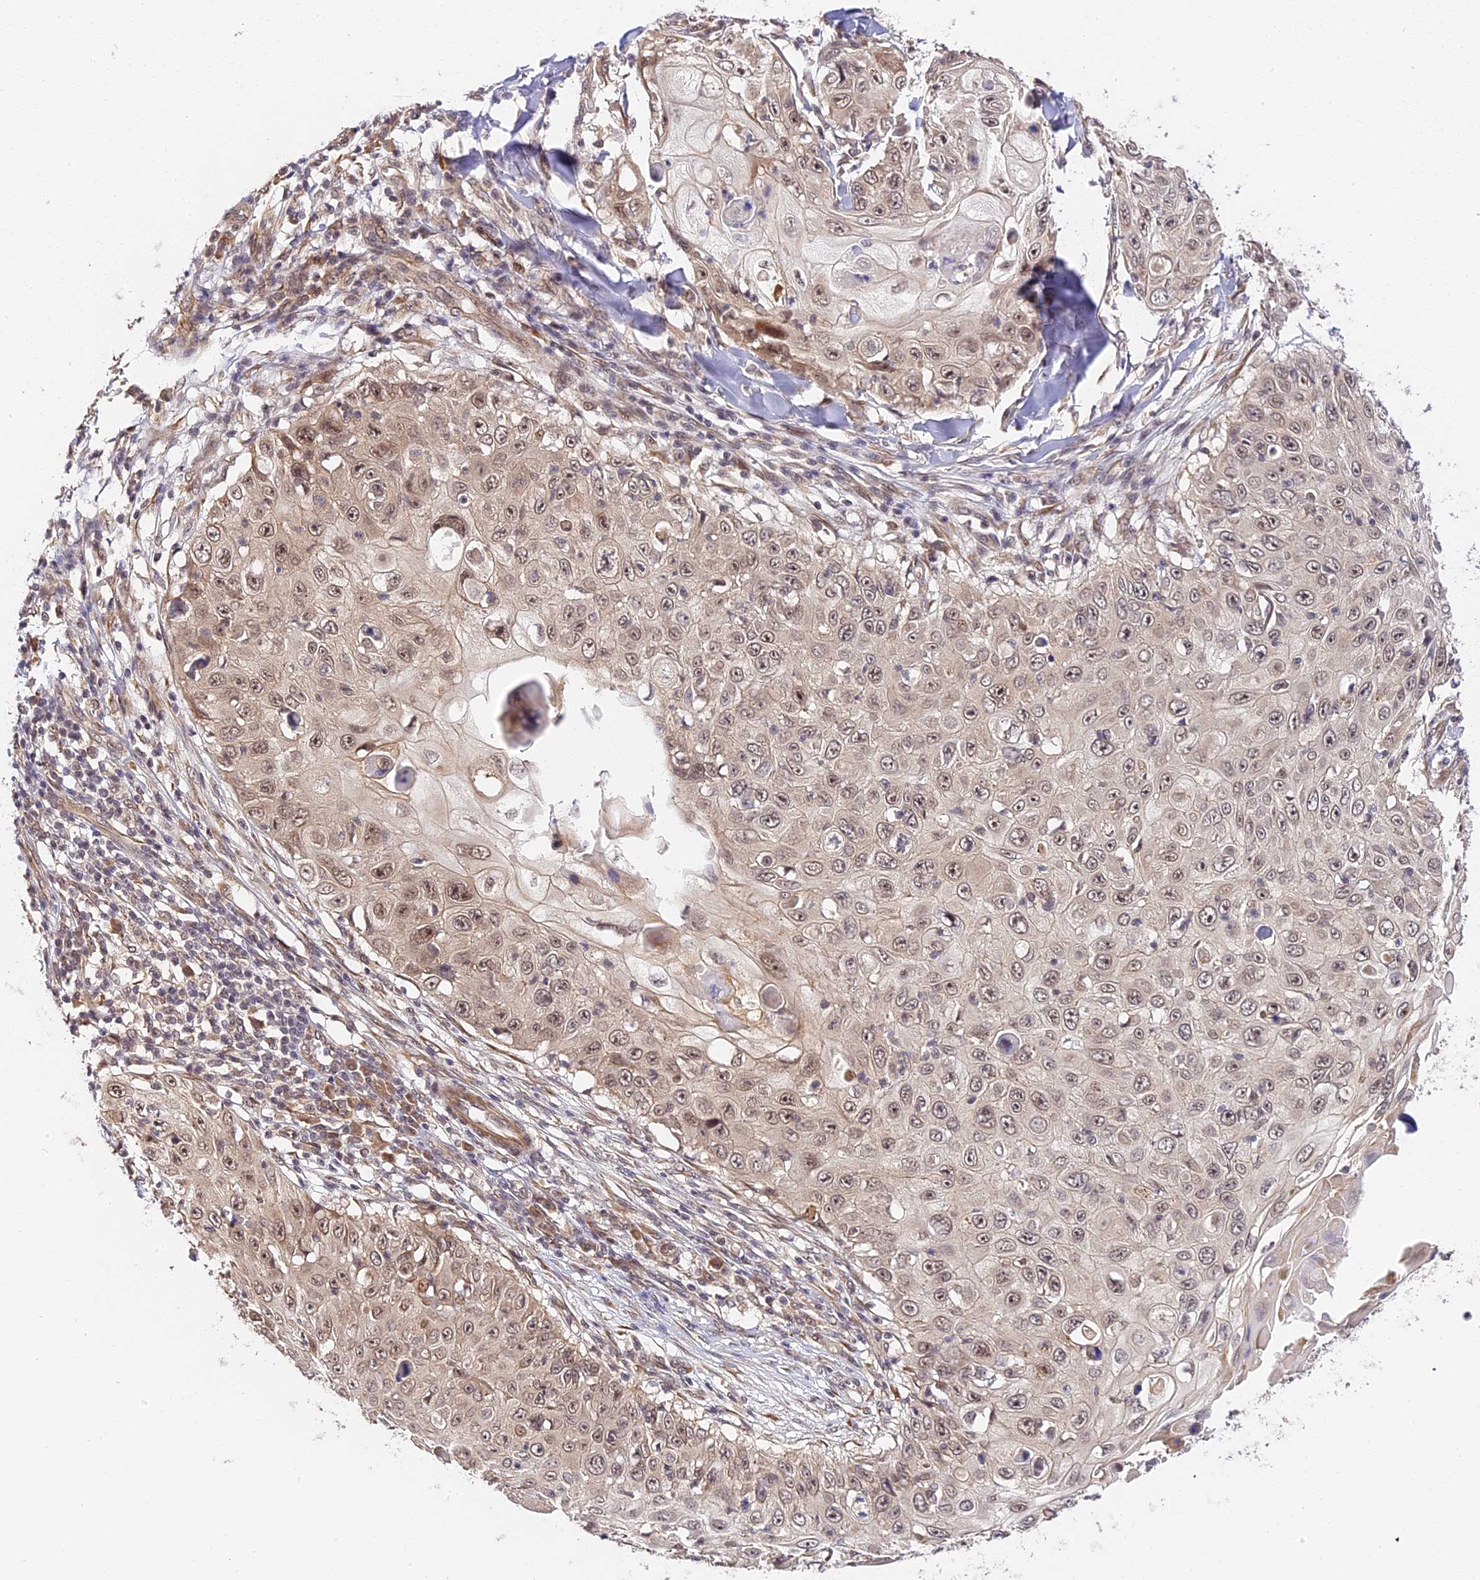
{"staining": {"intensity": "weak", "quantity": ">75%", "location": "nuclear"}, "tissue": "skin cancer", "cell_type": "Tumor cells", "image_type": "cancer", "snomed": [{"axis": "morphology", "description": "Squamous cell carcinoma, NOS"}, {"axis": "topography", "description": "Skin"}], "caption": "Brown immunohistochemical staining in skin cancer (squamous cell carcinoma) exhibits weak nuclear expression in about >75% of tumor cells.", "gene": "IMPACT", "patient": {"sex": "male", "age": 86}}